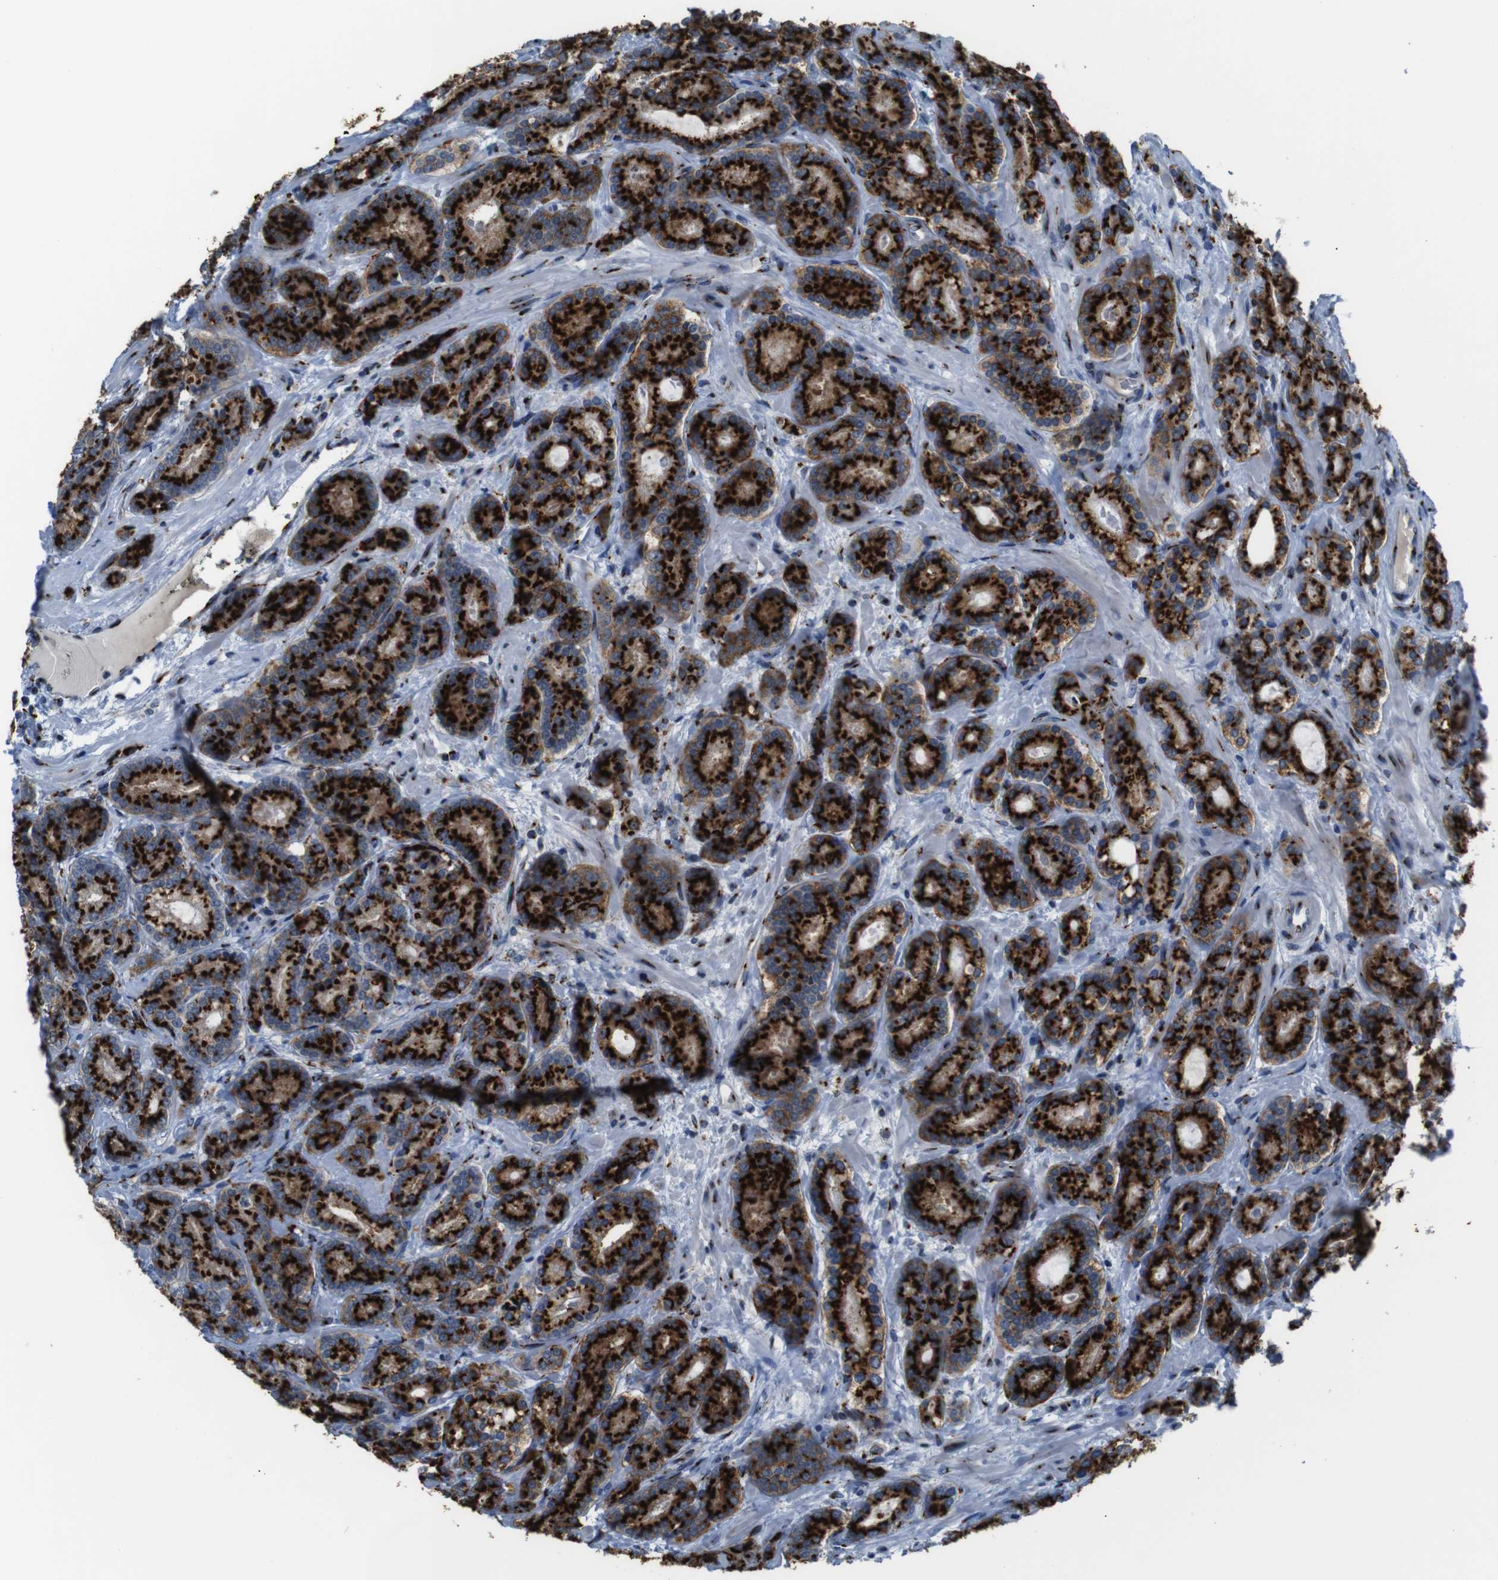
{"staining": {"intensity": "strong", "quantity": ">75%", "location": "cytoplasmic/membranous"}, "tissue": "prostate cancer", "cell_type": "Tumor cells", "image_type": "cancer", "snomed": [{"axis": "morphology", "description": "Adenocarcinoma, High grade"}, {"axis": "topography", "description": "Prostate"}], "caption": "Immunohistochemical staining of prostate cancer (high-grade adenocarcinoma) shows high levels of strong cytoplasmic/membranous expression in approximately >75% of tumor cells. The protein is stained brown, and the nuclei are stained in blue (DAB (3,3'-diaminobenzidine) IHC with brightfield microscopy, high magnification).", "gene": "TGOLN2", "patient": {"sex": "male", "age": 61}}